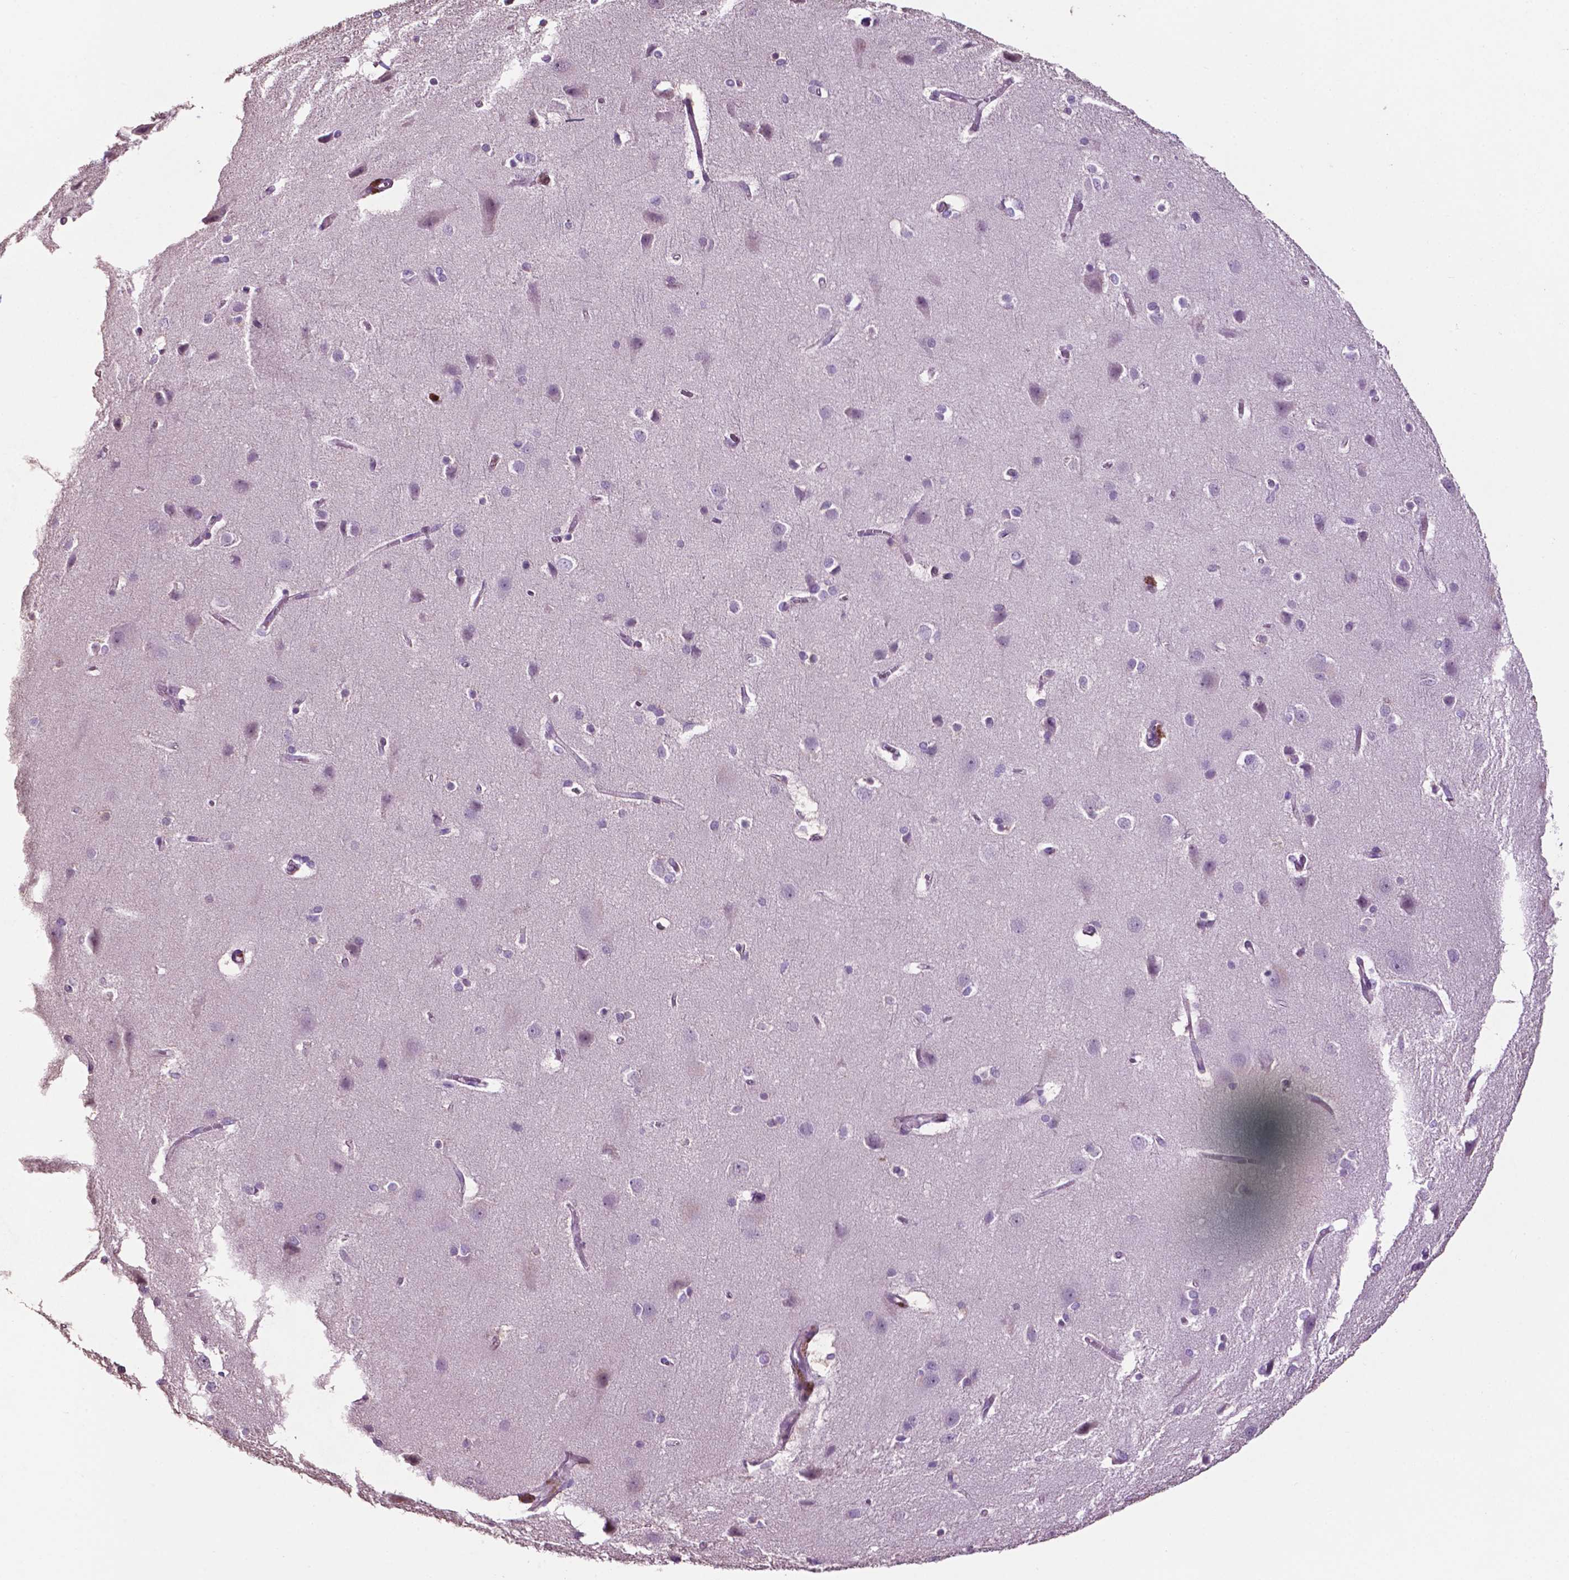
{"staining": {"intensity": "negative", "quantity": "none", "location": "none"}, "tissue": "cerebral cortex", "cell_type": "Endothelial cells", "image_type": "normal", "snomed": [{"axis": "morphology", "description": "Normal tissue, NOS"}, {"axis": "topography", "description": "Cerebral cortex"}], "caption": "Immunohistochemistry micrograph of unremarkable cerebral cortex: human cerebral cortex stained with DAB shows no significant protein positivity in endothelial cells.", "gene": "TBC1D10C", "patient": {"sex": "male", "age": 37}}